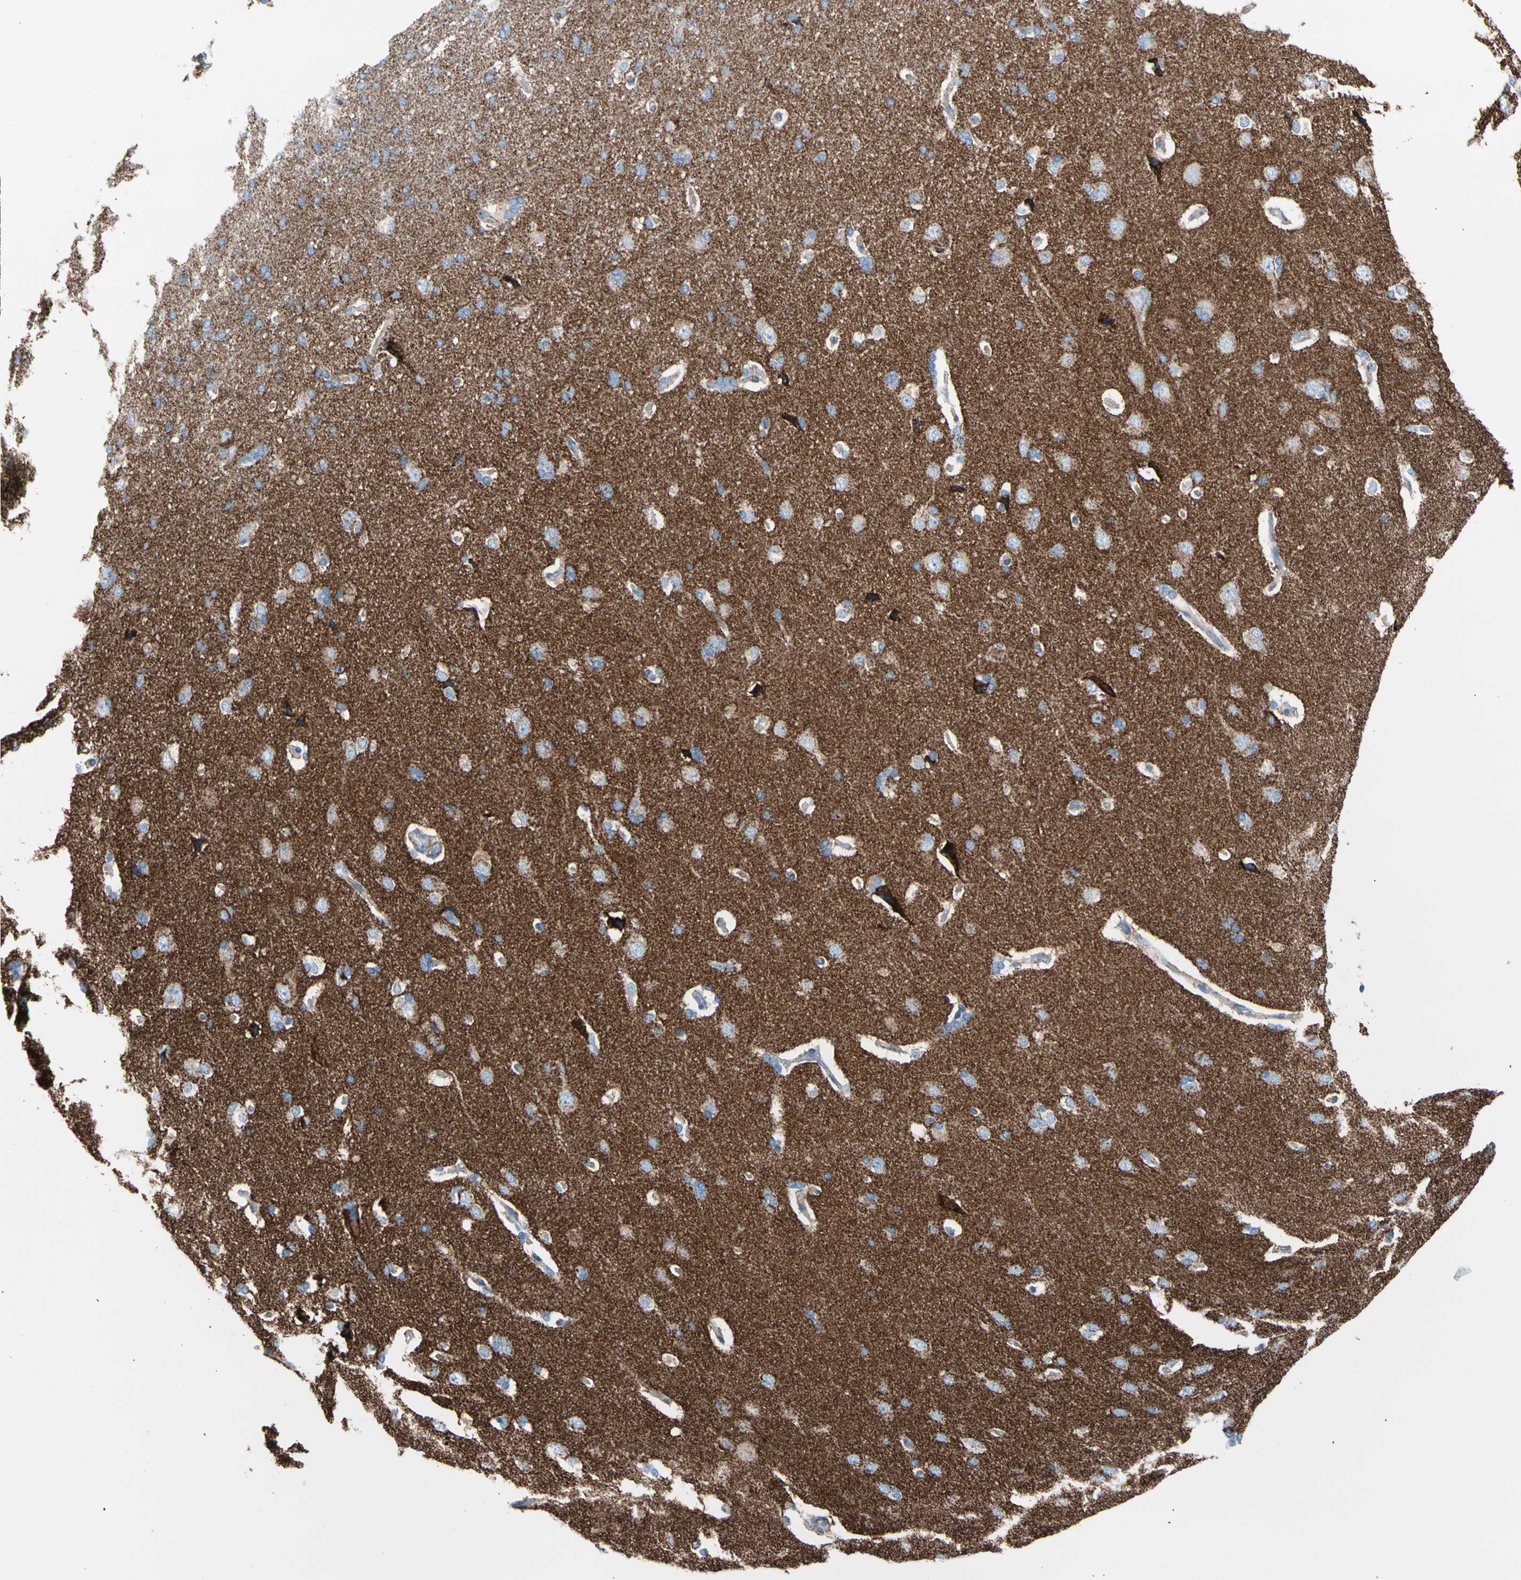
{"staining": {"intensity": "negative", "quantity": "none", "location": "none"}, "tissue": "cerebral cortex", "cell_type": "Endothelial cells", "image_type": "normal", "snomed": [{"axis": "morphology", "description": "Normal tissue, NOS"}, {"axis": "topography", "description": "Cerebral cortex"}], "caption": "Immunohistochemical staining of normal cerebral cortex reveals no significant expression in endothelial cells. Nuclei are stained in blue.", "gene": "HK1", "patient": {"sex": "male", "age": 62}}